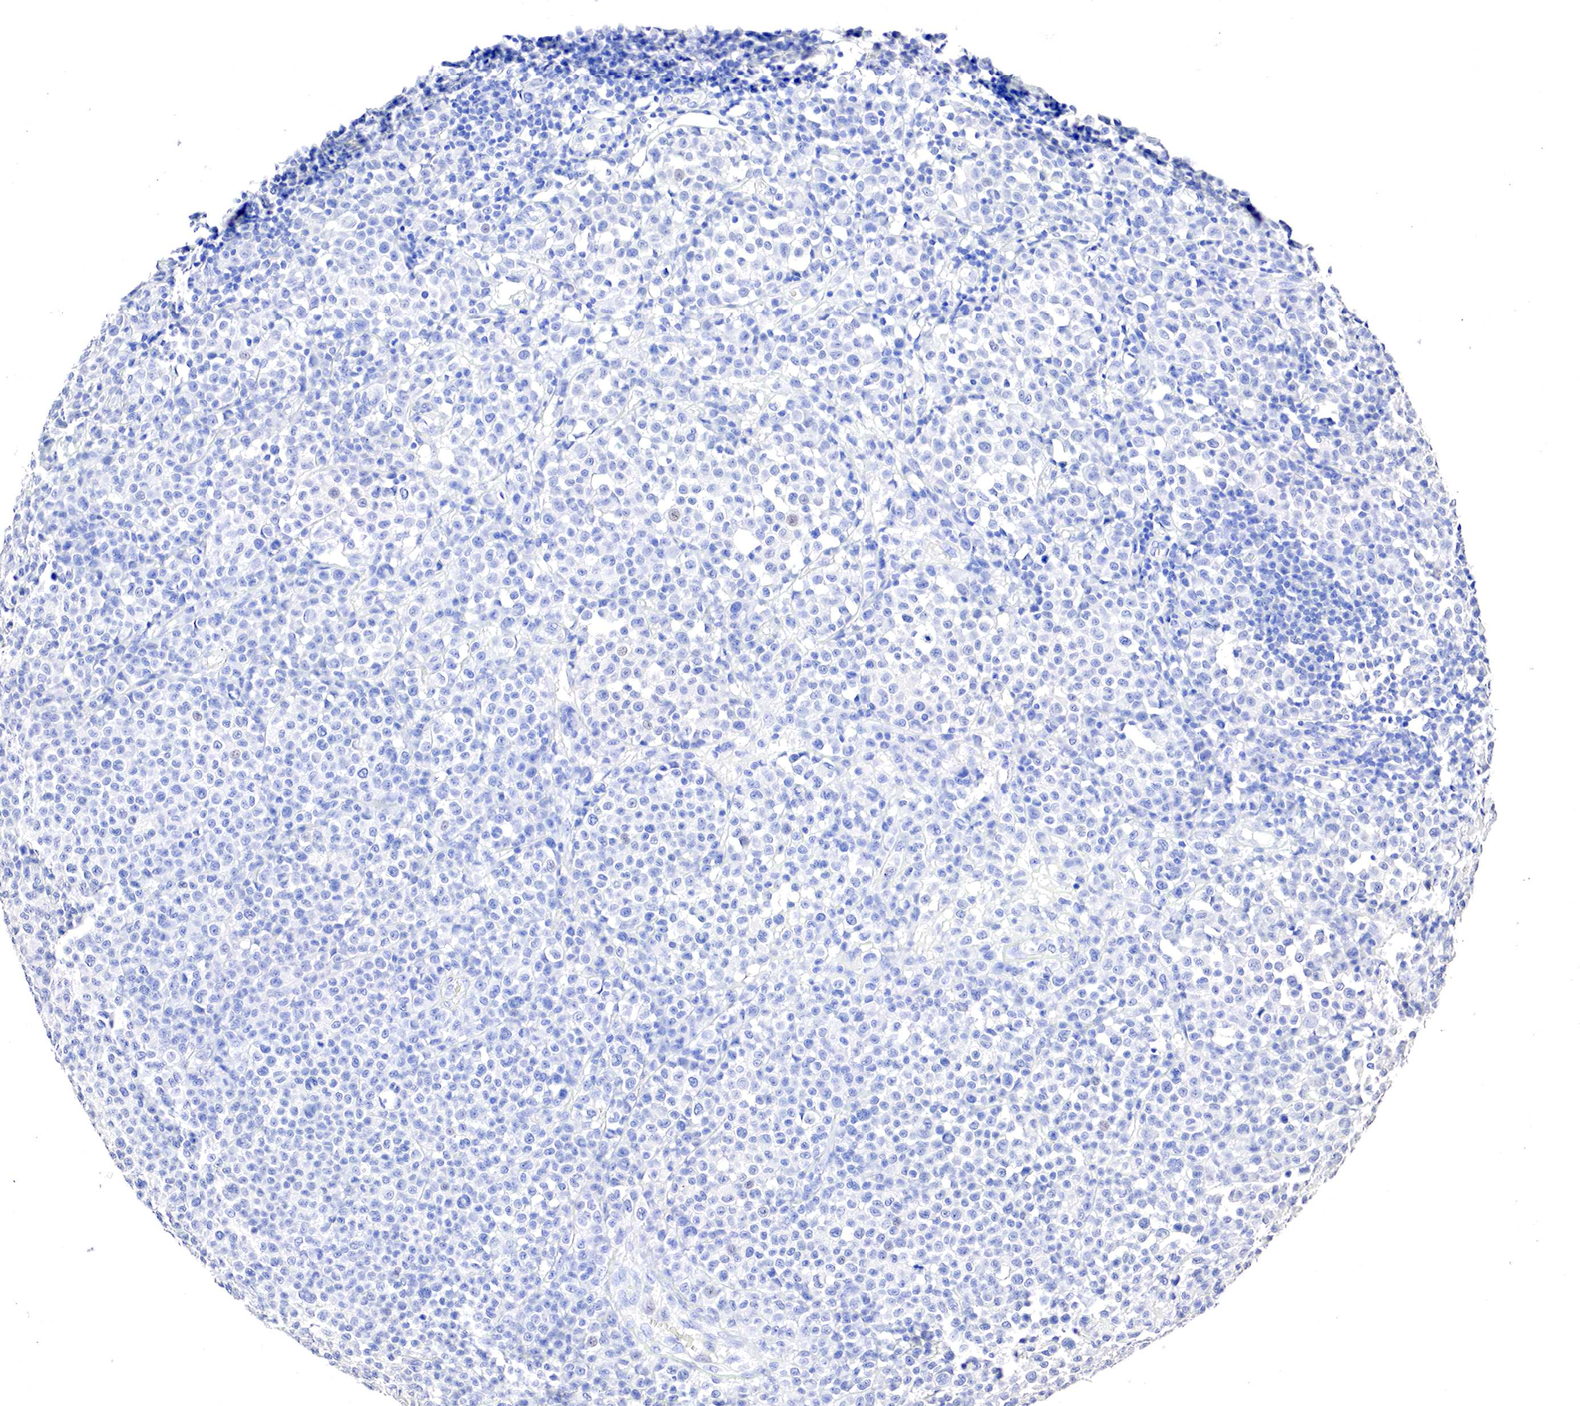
{"staining": {"intensity": "negative", "quantity": "none", "location": "none"}, "tissue": "melanoma", "cell_type": "Tumor cells", "image_type": "cancer", "snomed": [{"axis": "morphology", "description": "Malignant melanoma, Metastatic site"}, {"axis": "topography", "description": "Skin"}], "caption": "This is a micrograph of IHC staining of malignant melanoma (metastatic site), which shows no staining in tumor cells.", "gene": "OTC", "patient": {"sex": "male", "age": 32}}